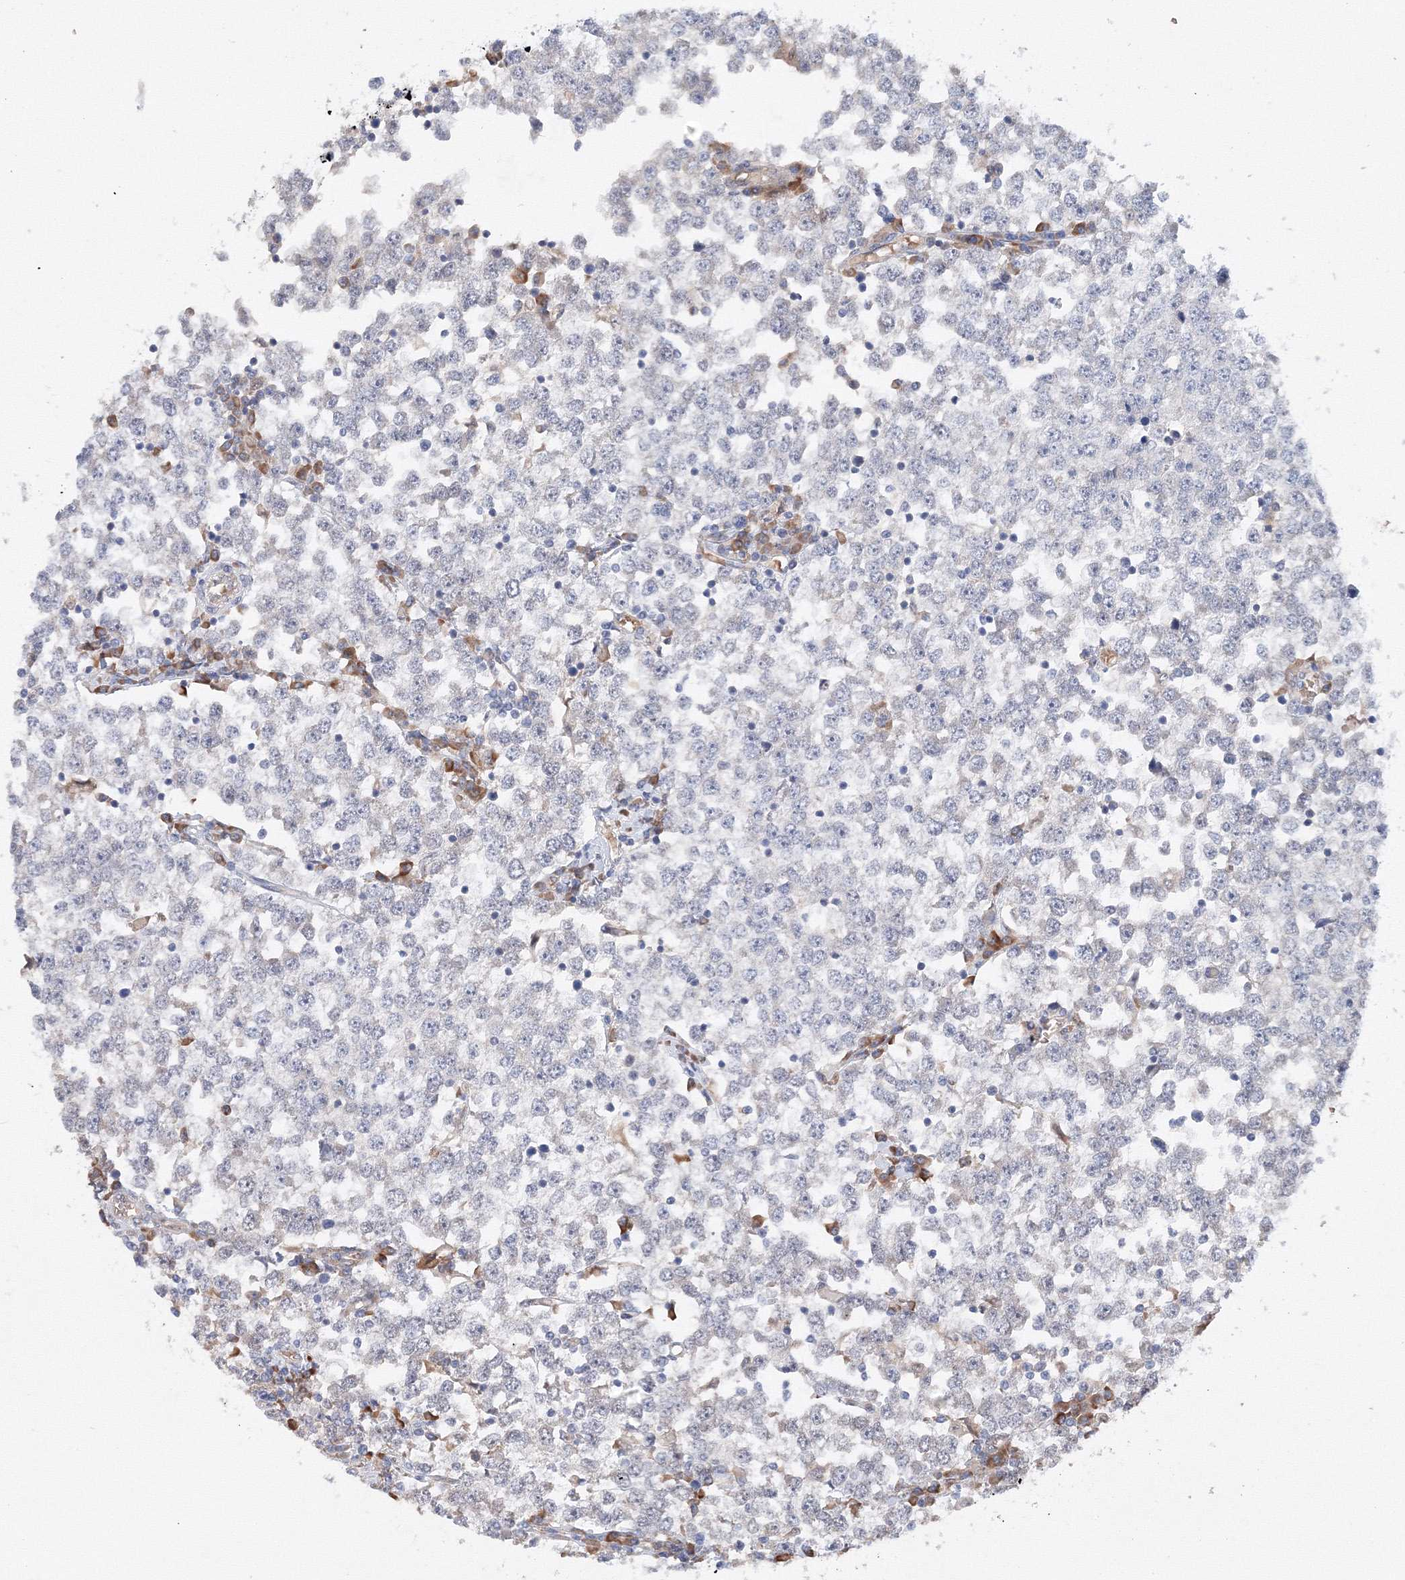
{"staining": {"intensity": "negative", "quantity": "none", "location": "none"}, "tissue": "testis cancer", "cell_type": "Tumor cells", "image_type": "cancer", "snomed": [{"axis": "morphology", "description": "Seminoma, NOS"}, {"axis": "topography", "description": "Testis"}], "caption": "Protein analysis of testis cancer (seminoma) displays no significant staining in tumor cells. Nuclei are stained in blue.", "gene": "DIS3L2", "patient": {"sex": "male", "age": 65}}